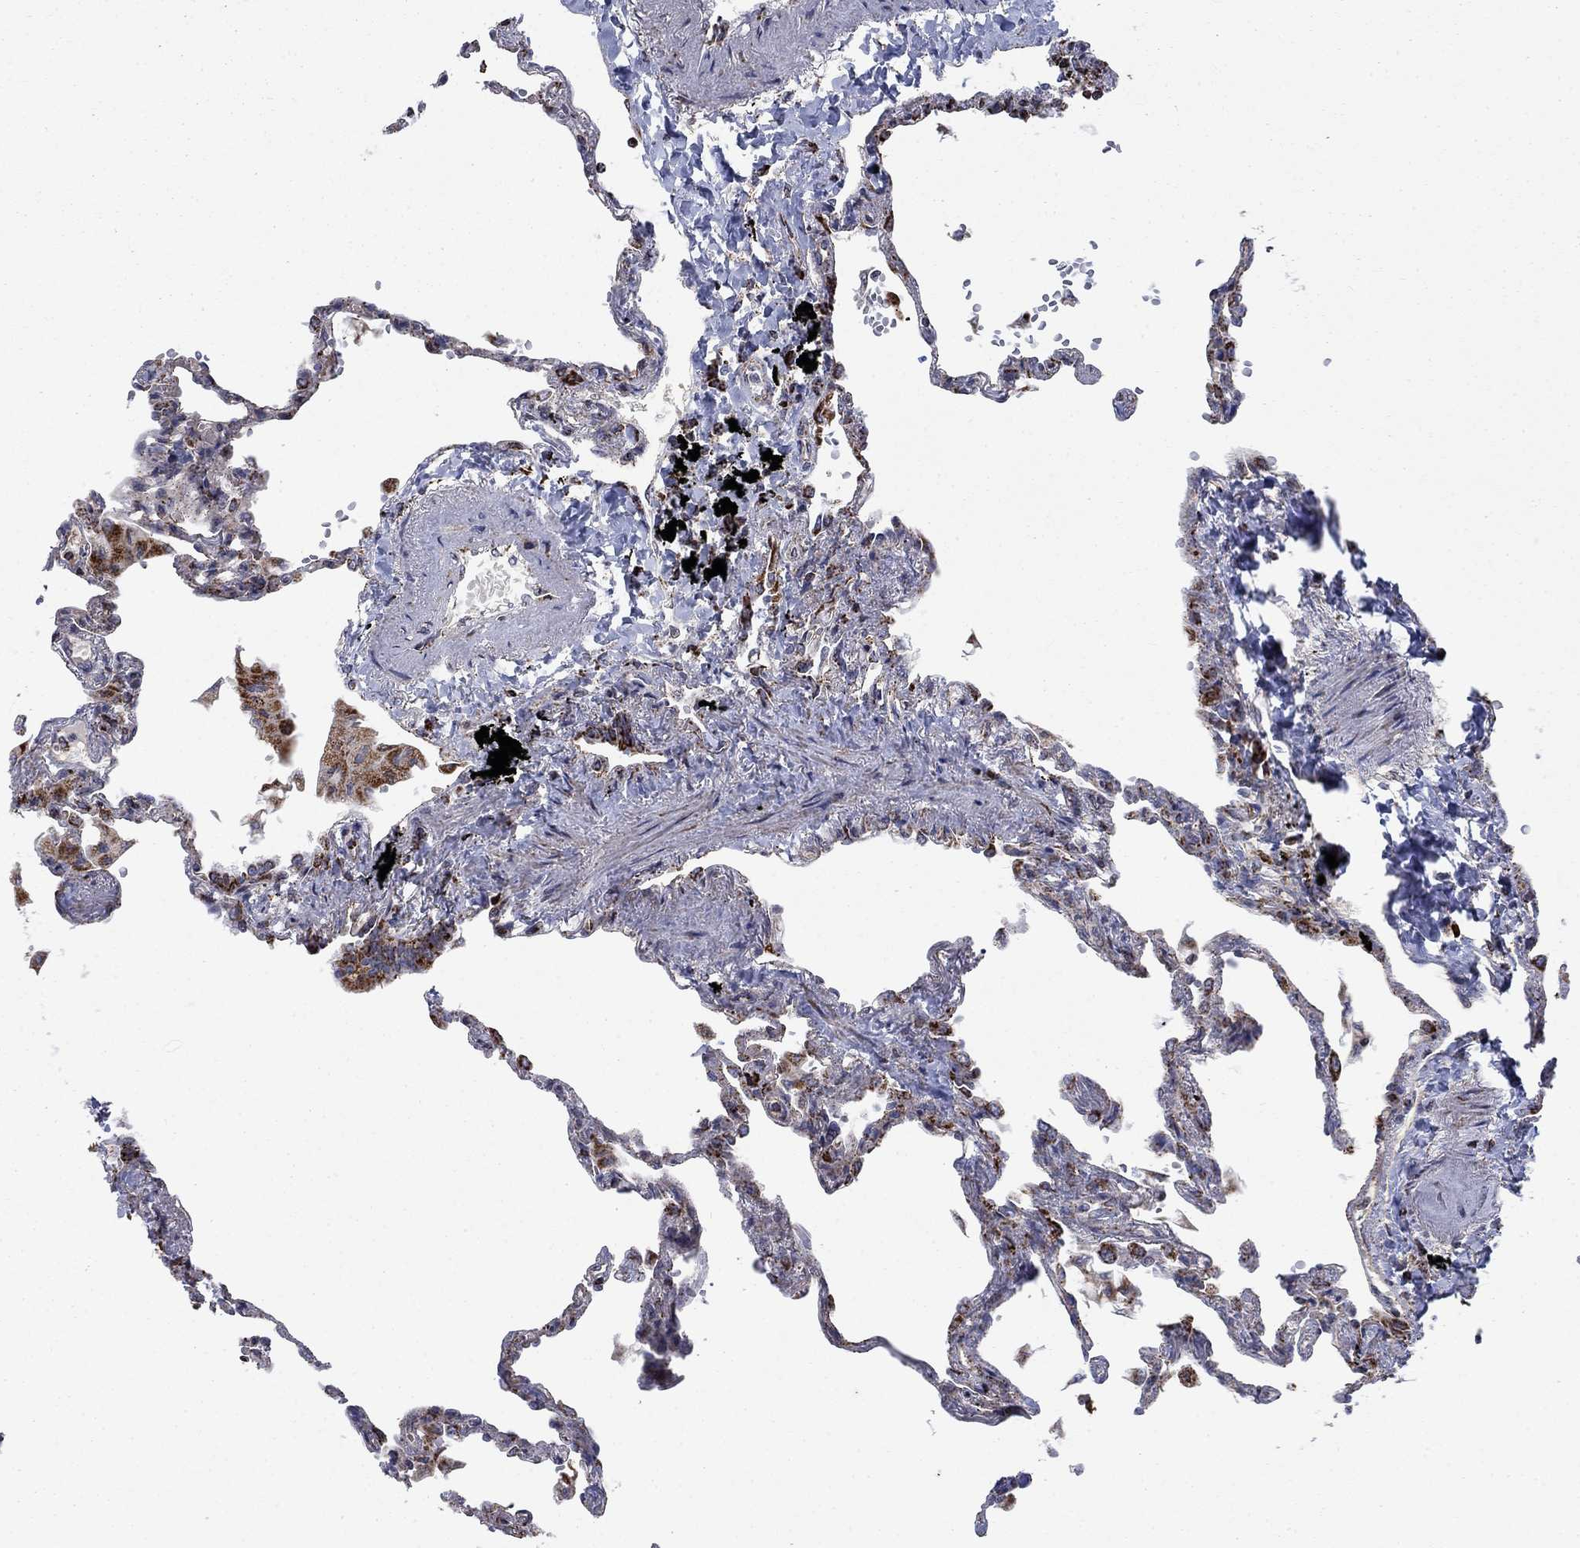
{"staining": {"intensity": "moderate", "quantity": ">75%", "location": "cytoplasmic/membranous"}, "tissue": "lung", "cell_type": "Alveolar cells", "image_type": "normal", "snomed": [{"axis": "morphology", "description": "Normal tissue, NOS"}, {"axis": "topography", "description": "Lung"}], "caption": "Immunohistochemical staining of normal lung demonstrates moderate cytoplasmic/membranous protein expression in approximately >75% of alveolar cells.", "gene": "MOAP1", "patient": {"sex": "male", "age": 78}}